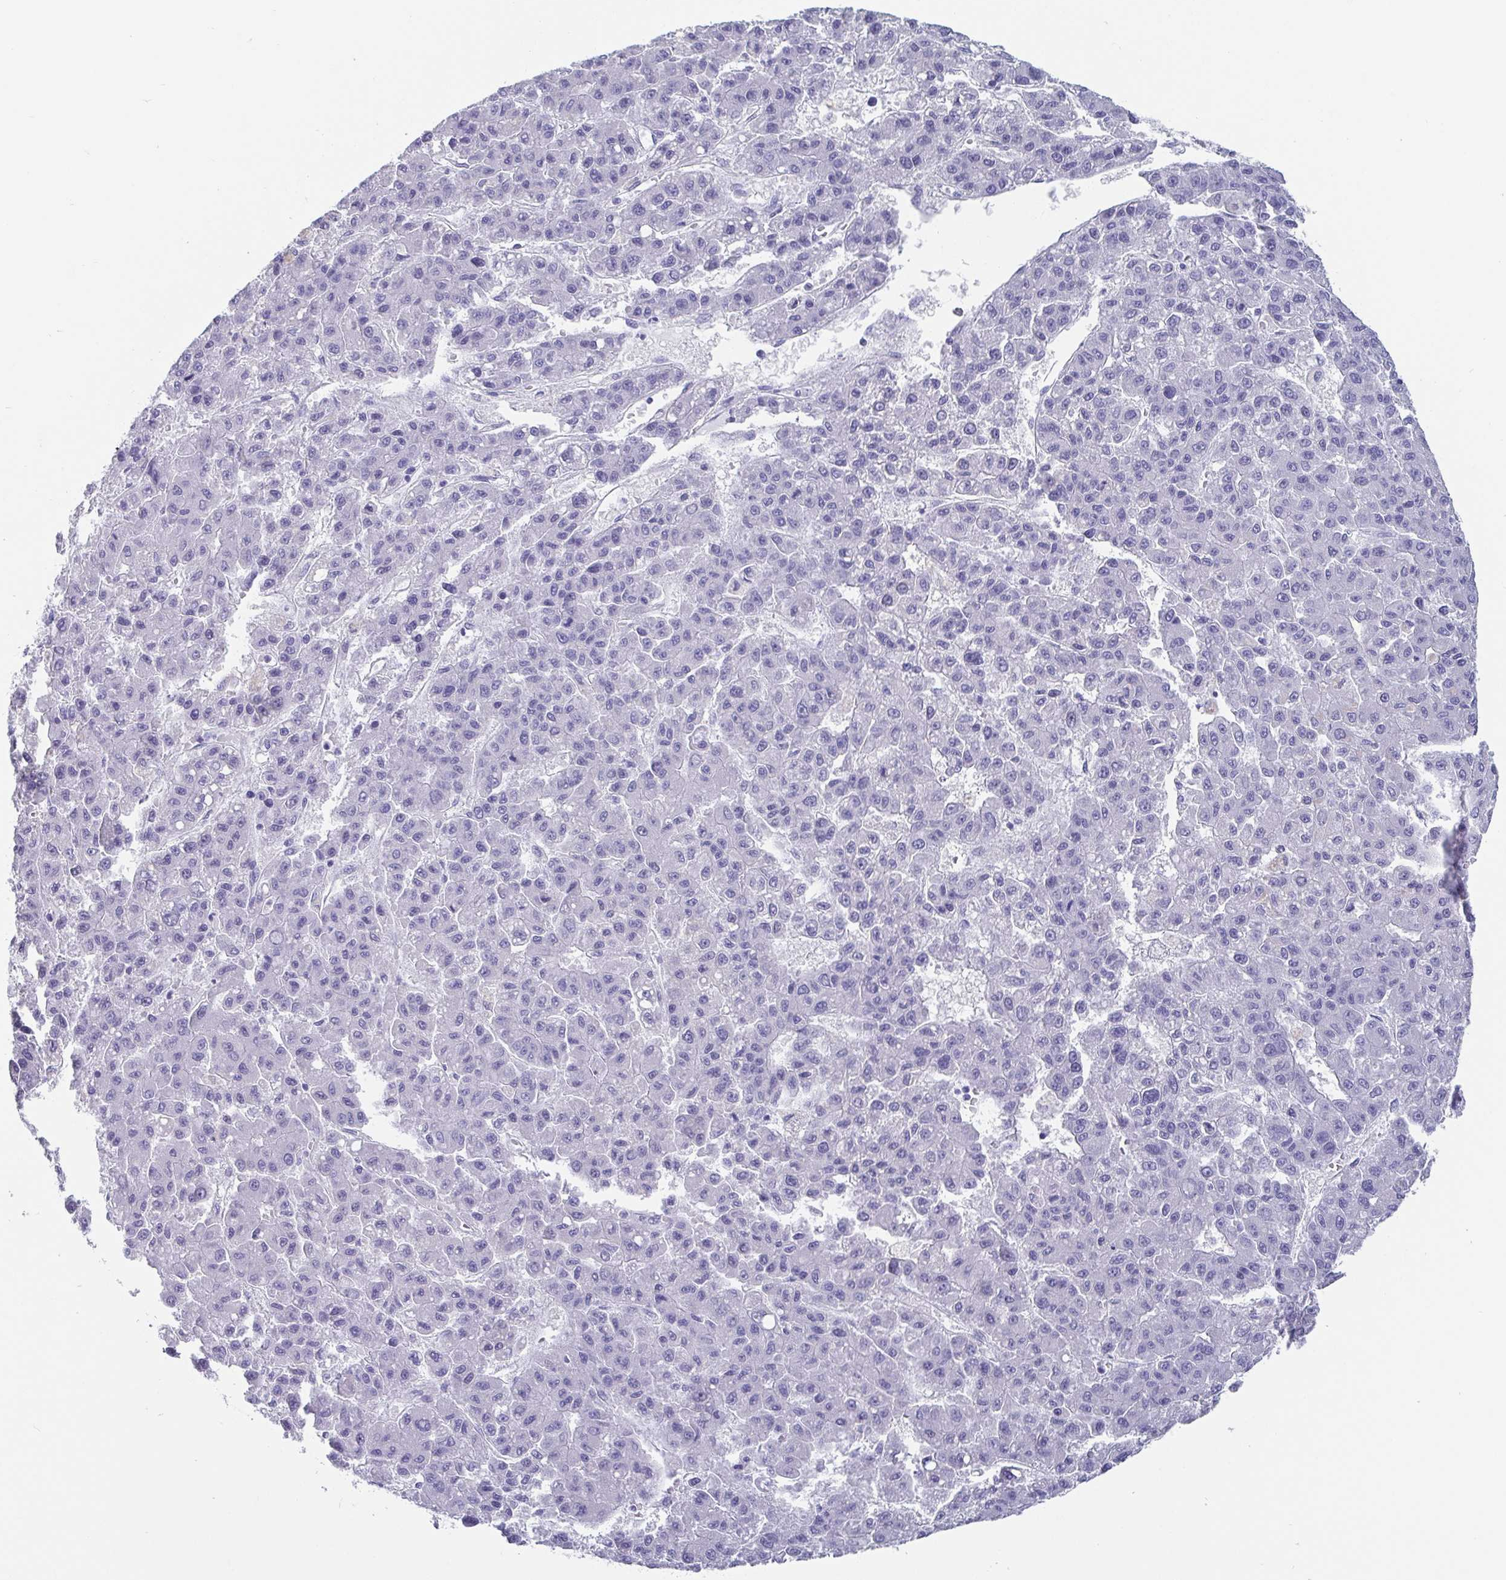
{"staining": {"intensity": "negative", "quantity": "none", "location": "none"}, "tissue": "liver cancer", "cell_type": "Tumor cells", "image_type": "cancer", "snomed": [{"axis": "morphology", "description": "Carcinoma, Hepatocellular, NOS"}, {"axis": "topography", "description": "Liver"}], "caption": "Protein analysis of liver hepatocellular carcinoma demonstrates no significant expression in tumor cells.", "gene": "SCGN", "patient": {"sex": "male", "age": 70}}